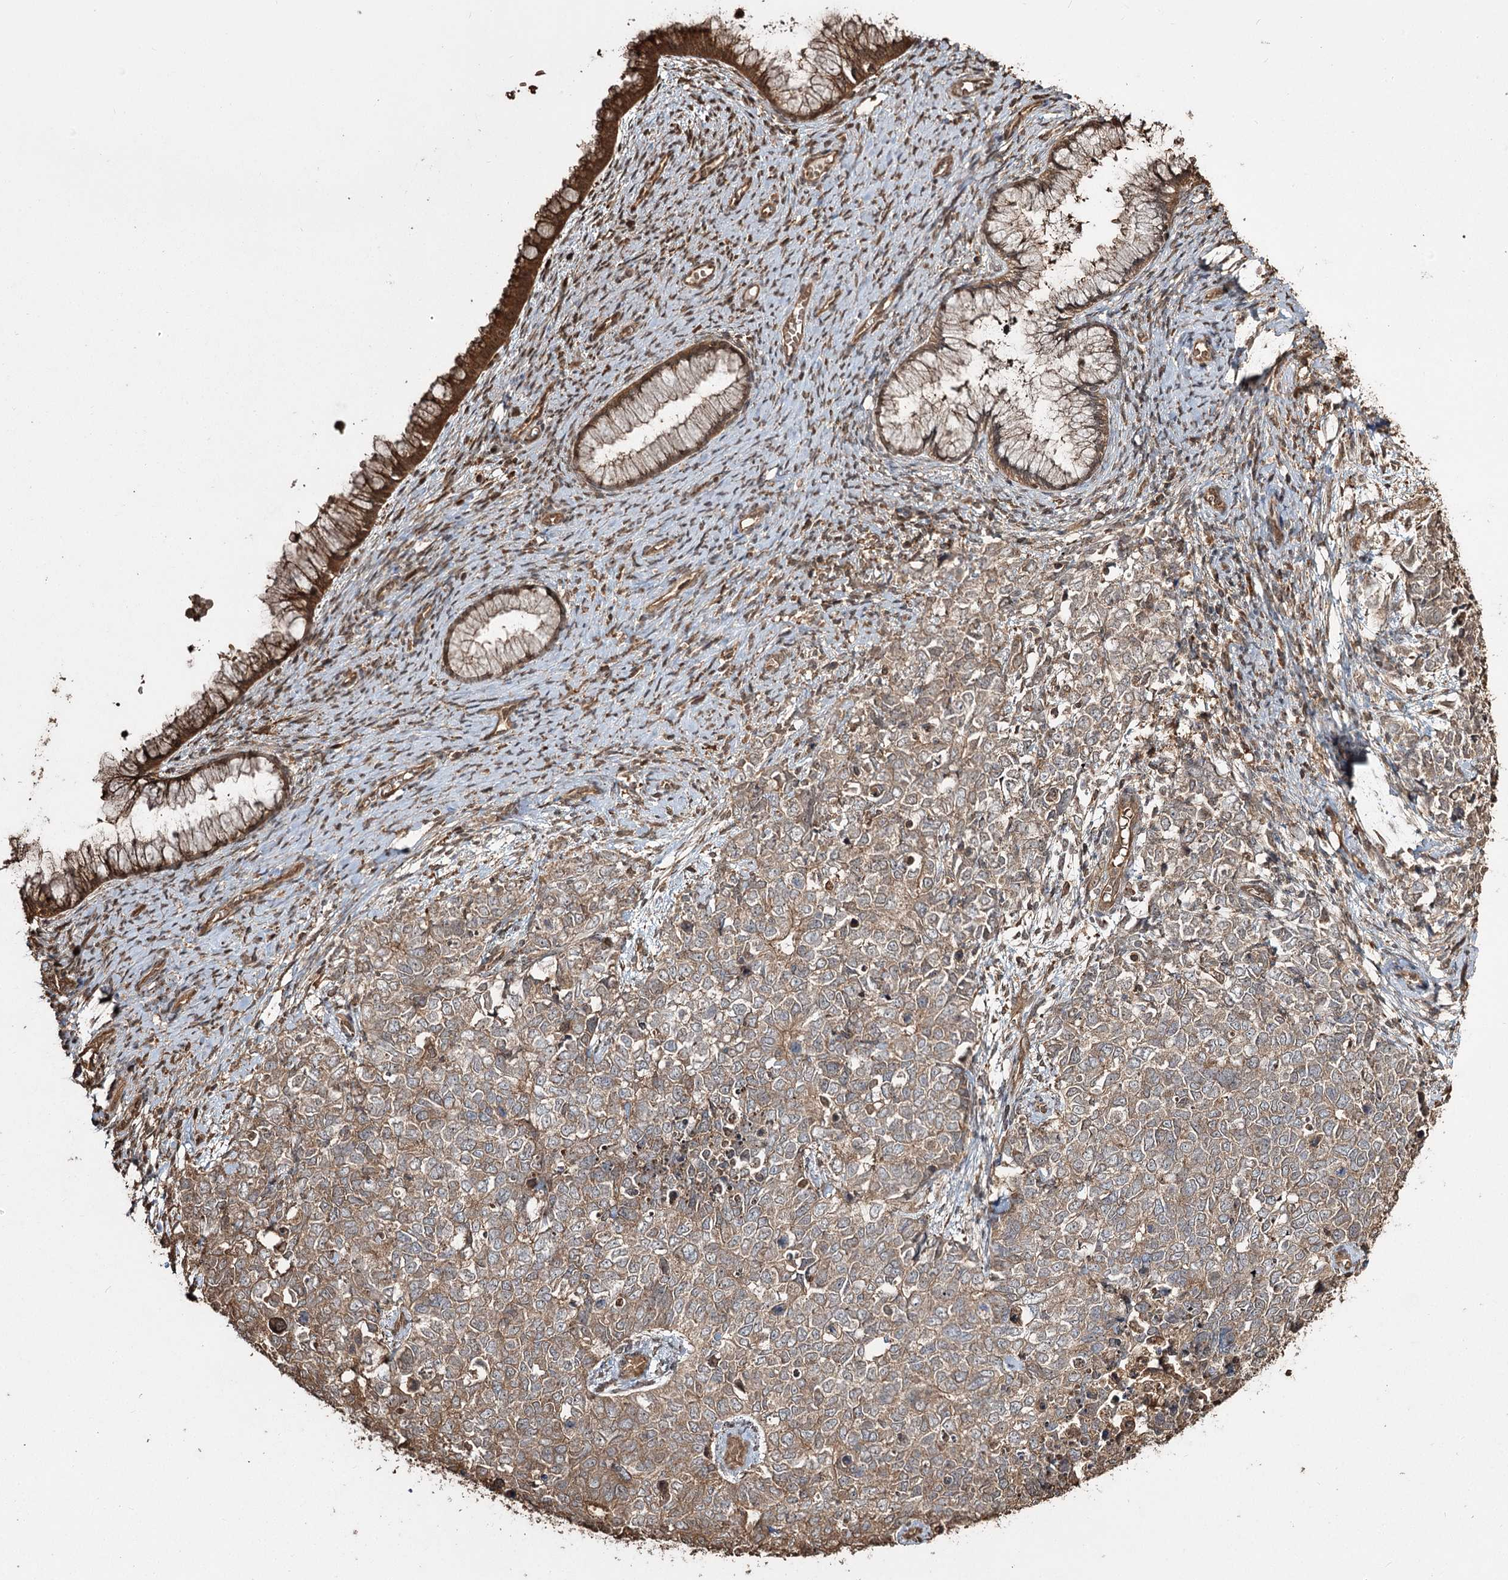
{"staining": {"intensity": "weak", "quantity": ">75%", "location": "cytoplasmic/membranous"}, "tissue": "cervical cancer", "cell_type": "Tumor cells", "image_type": "cancer", "snomed": [{"axis": "morphology", "description": "Squamous cell carcinoma, NOS"}, {"axis": "topography", "description": "Cervix"}], "caption": "Squamous cell carcinoma (cervical) stained with a brown dye shows weak cytoplasmic/membranous positive positivity in about >75% of tumor cells.", "gene": "PLCH1", "patient": {"sex": "female", "age": 63}}